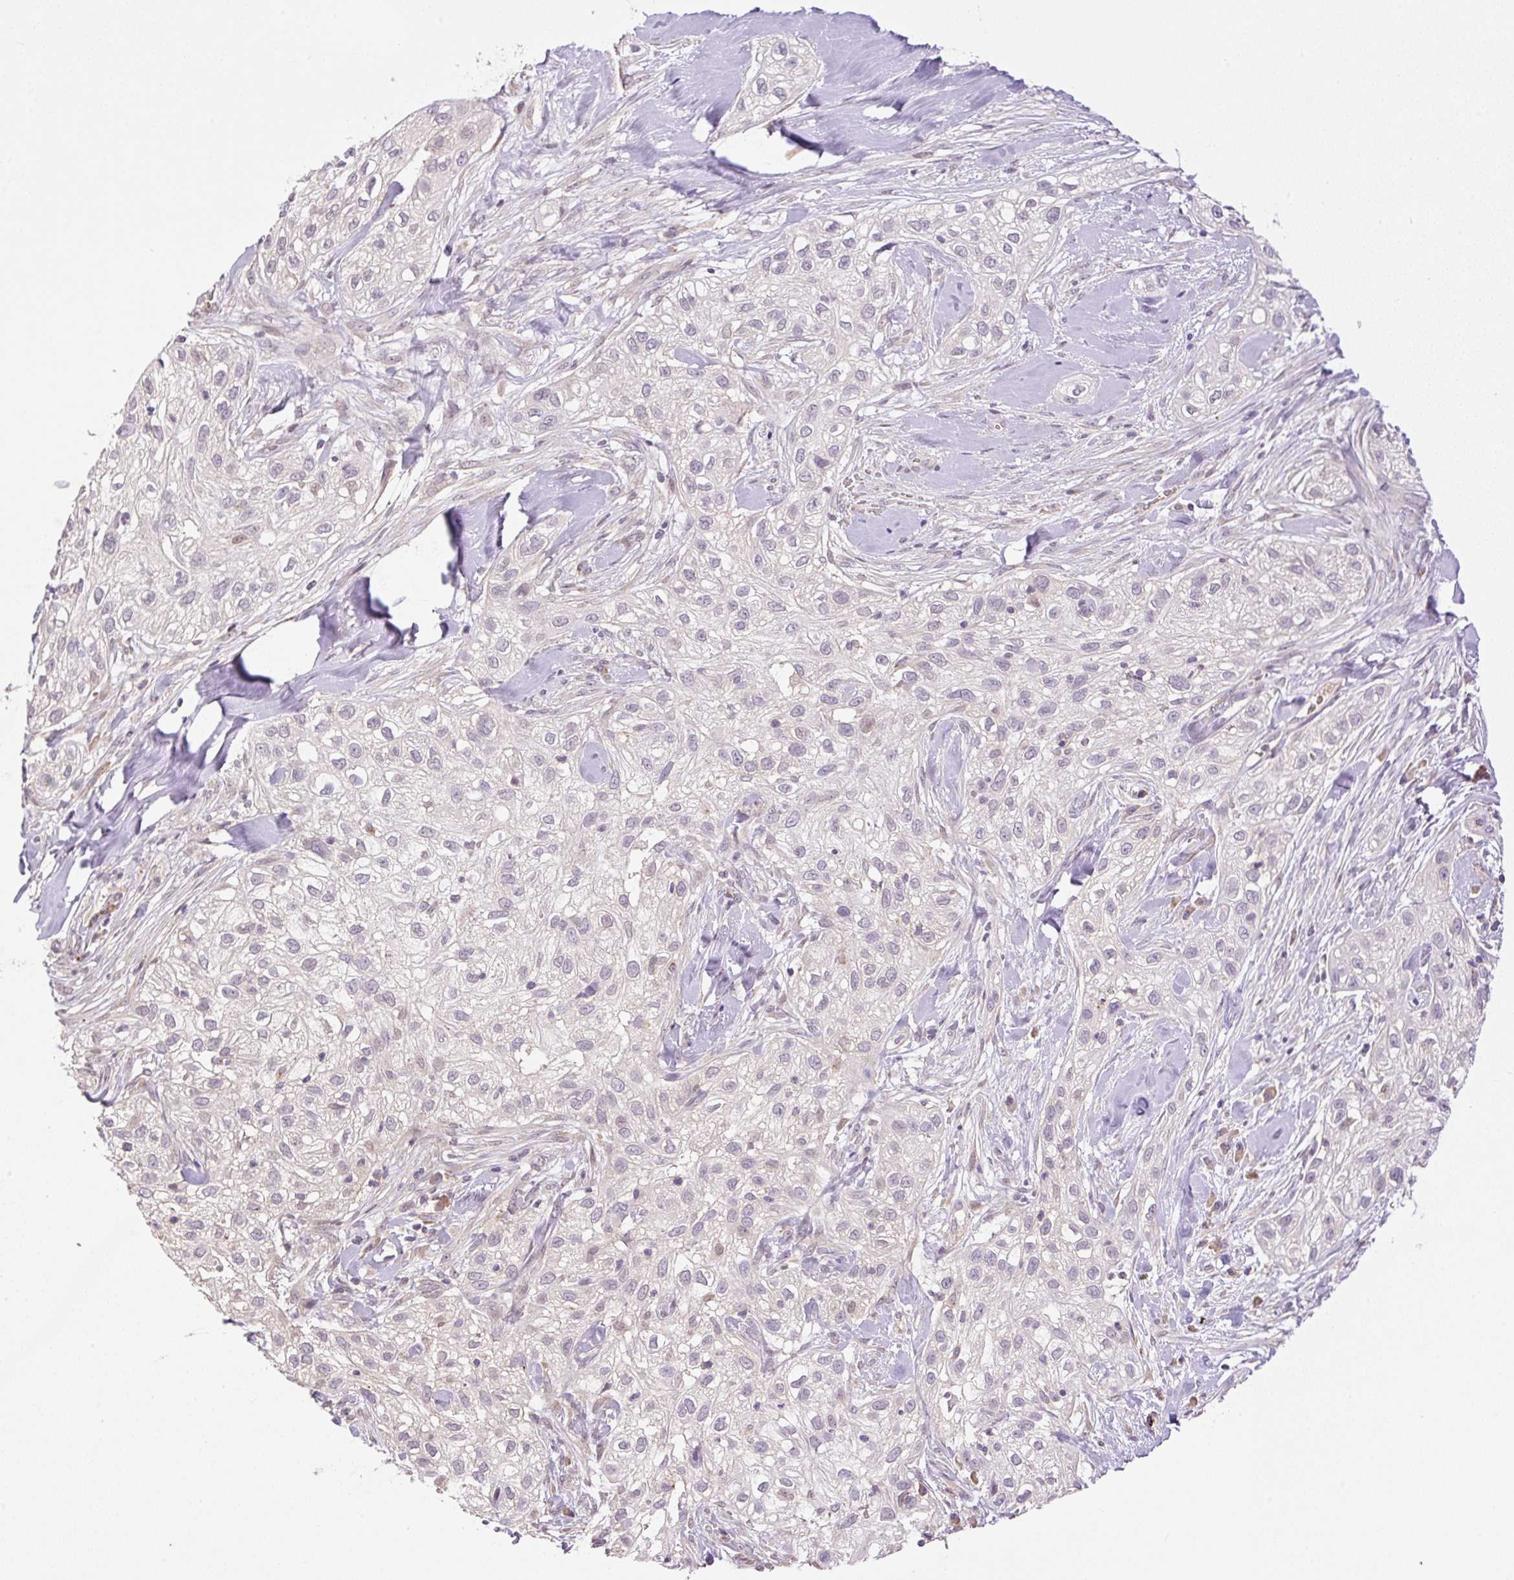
{"staining": {"intensity": "negative", "quantity": "none", "location": "none"}, "tissue": "skin cancer", "cell_type": "Tumor cells", "image_type": "cancer", "snomed": [{"axis": "morphology", "description": "Squamous cell carcinoma, NOS"}, {"axis": "topography", "description": "Skin"}], "caption": "The histopathology image demonstrates no staining of tumor cells in squamous cell carcinoma (skin).", "gene": "HABP4", "patient": {"sex": "male", "age": 82}}